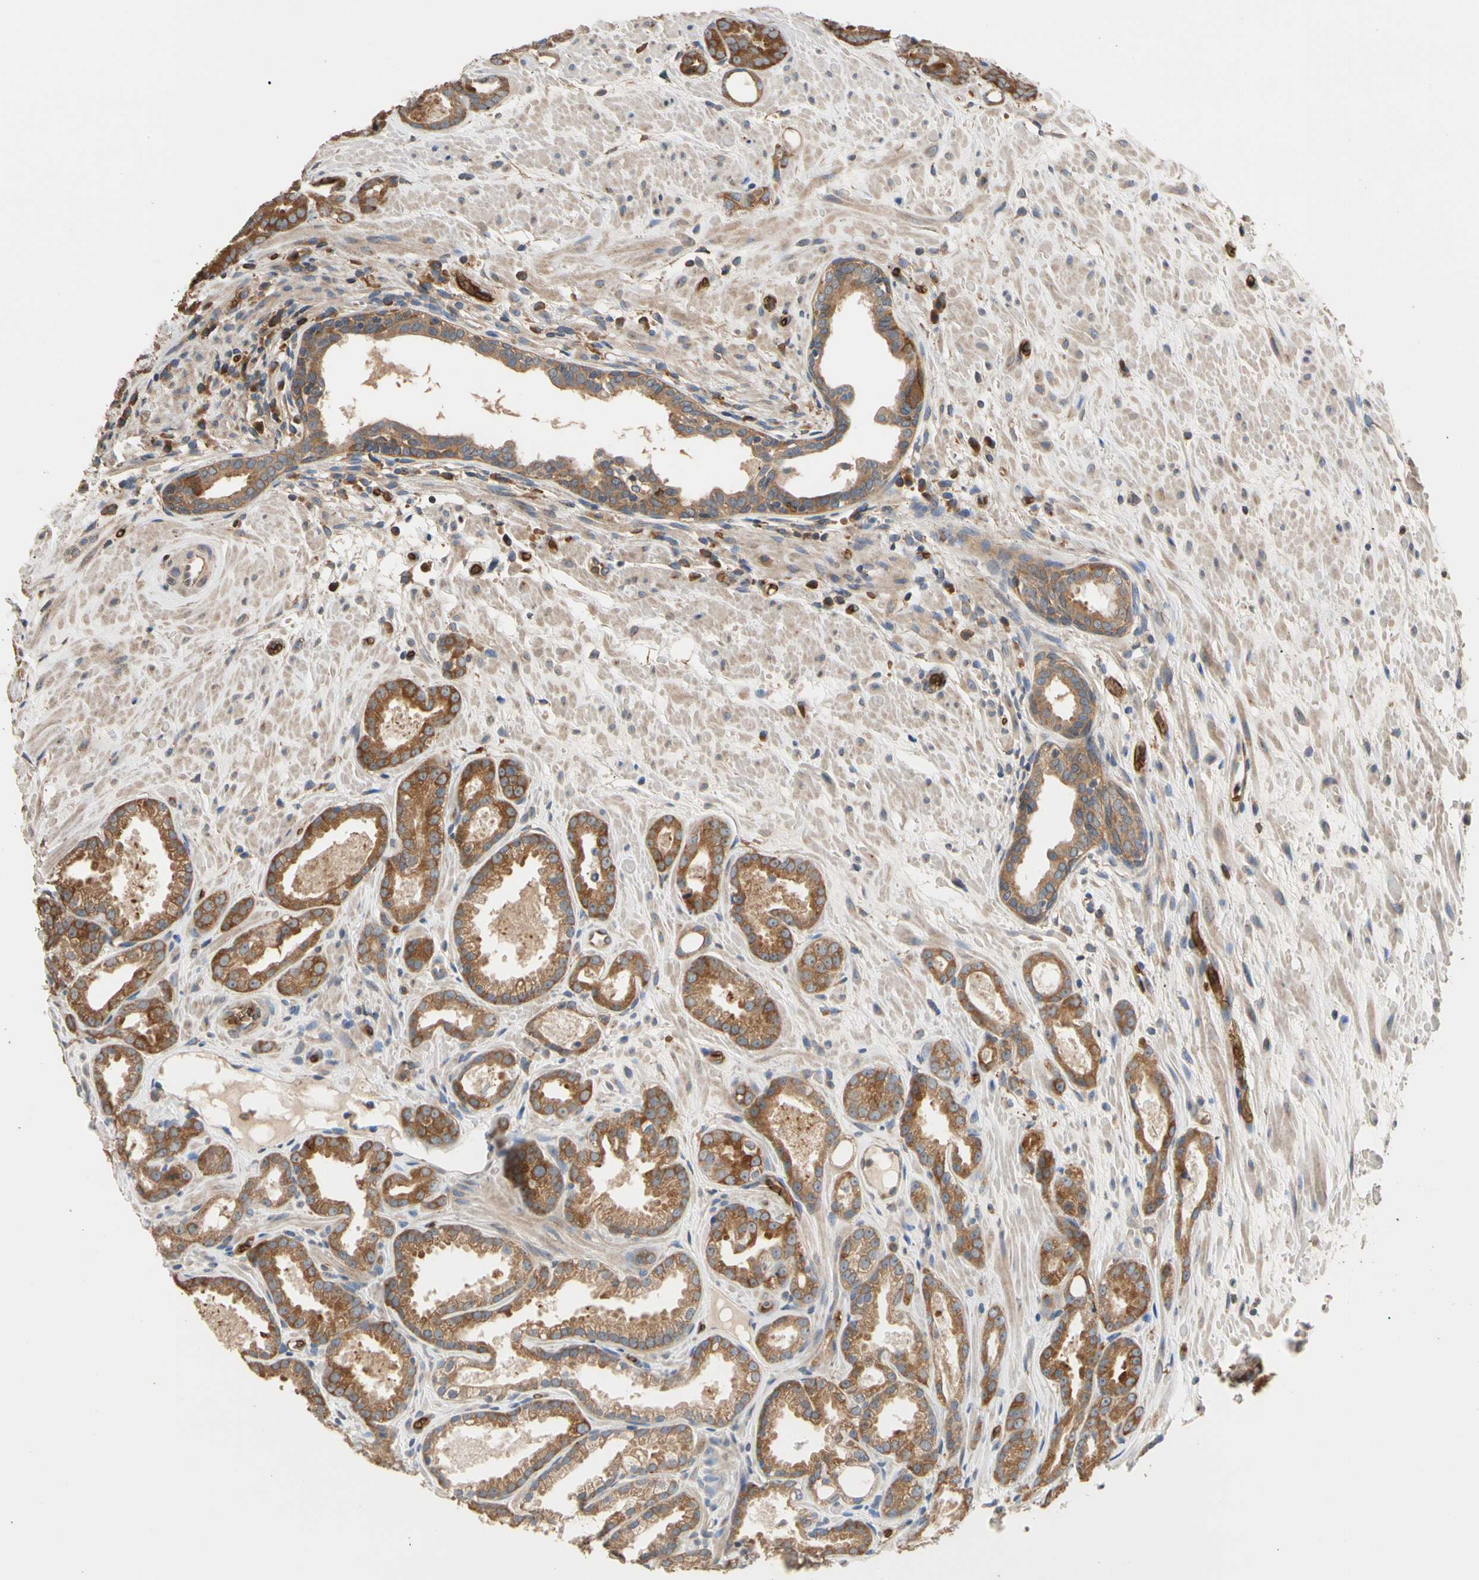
{"staining": {"intensity": "strong", "quantity": ">75%", "location": "cytoplasmic/membranous"}, "tissue": "prostate cancer", "cell_type": "Tumor cells", "image_type": "cancer", "snomed": [{"axis": "morphology", "description": "Adenocarcinoma, Low grade"}, {"axis": "topography", "description": "Prostate"}], "caption": "A brown stain highlights strong cytoplasmic/membranous expression of a protein in human low-grade adenocarcinoma (prostate) tumor cells.", "gene": "RIOK2", "patient": {"sex": "male", "age": 57}}